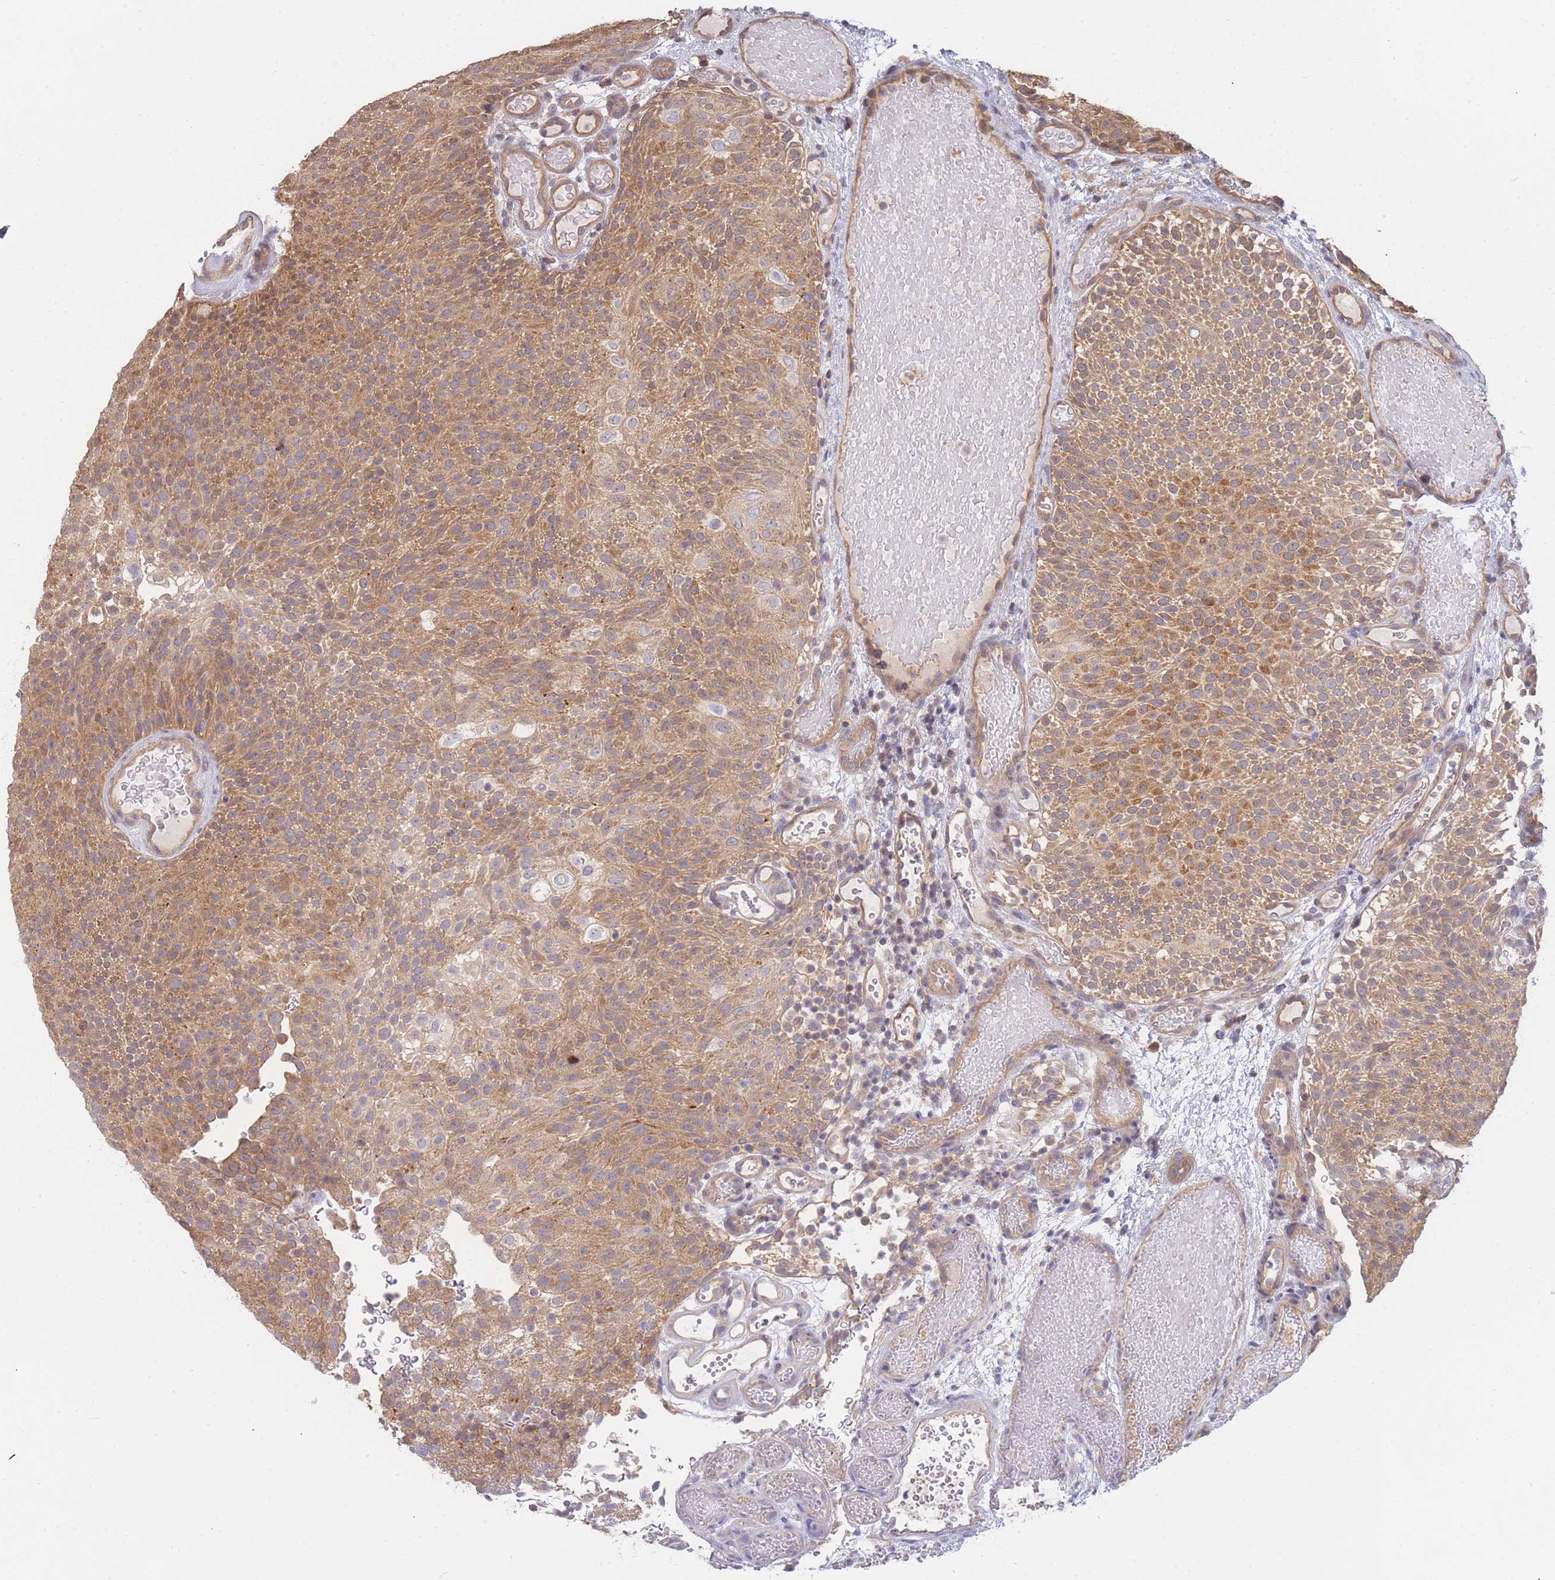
{"staining": {"intensity": "moderate", "quantity": ">75%", "location": "cytoplasmic/membranous"}, "tissue": "urothelial cancer", "cell_type": "Tumor cells", "image_type": "cancer", "snomed": [{"axis": "morphology", "description": "Urothelial carcinoma, Low grade"}, {"axis": "topography", "description": "Urinary bladder"}], "caption": "An image showing moderate cytoplasmic/membranous positivity in approximately >75% of tumor cells in urothelial cancer, as visualized by brown immunohistochemical staining.", "gene": "MRPS18B", "patient": {"sex": "male", "age": 78}}